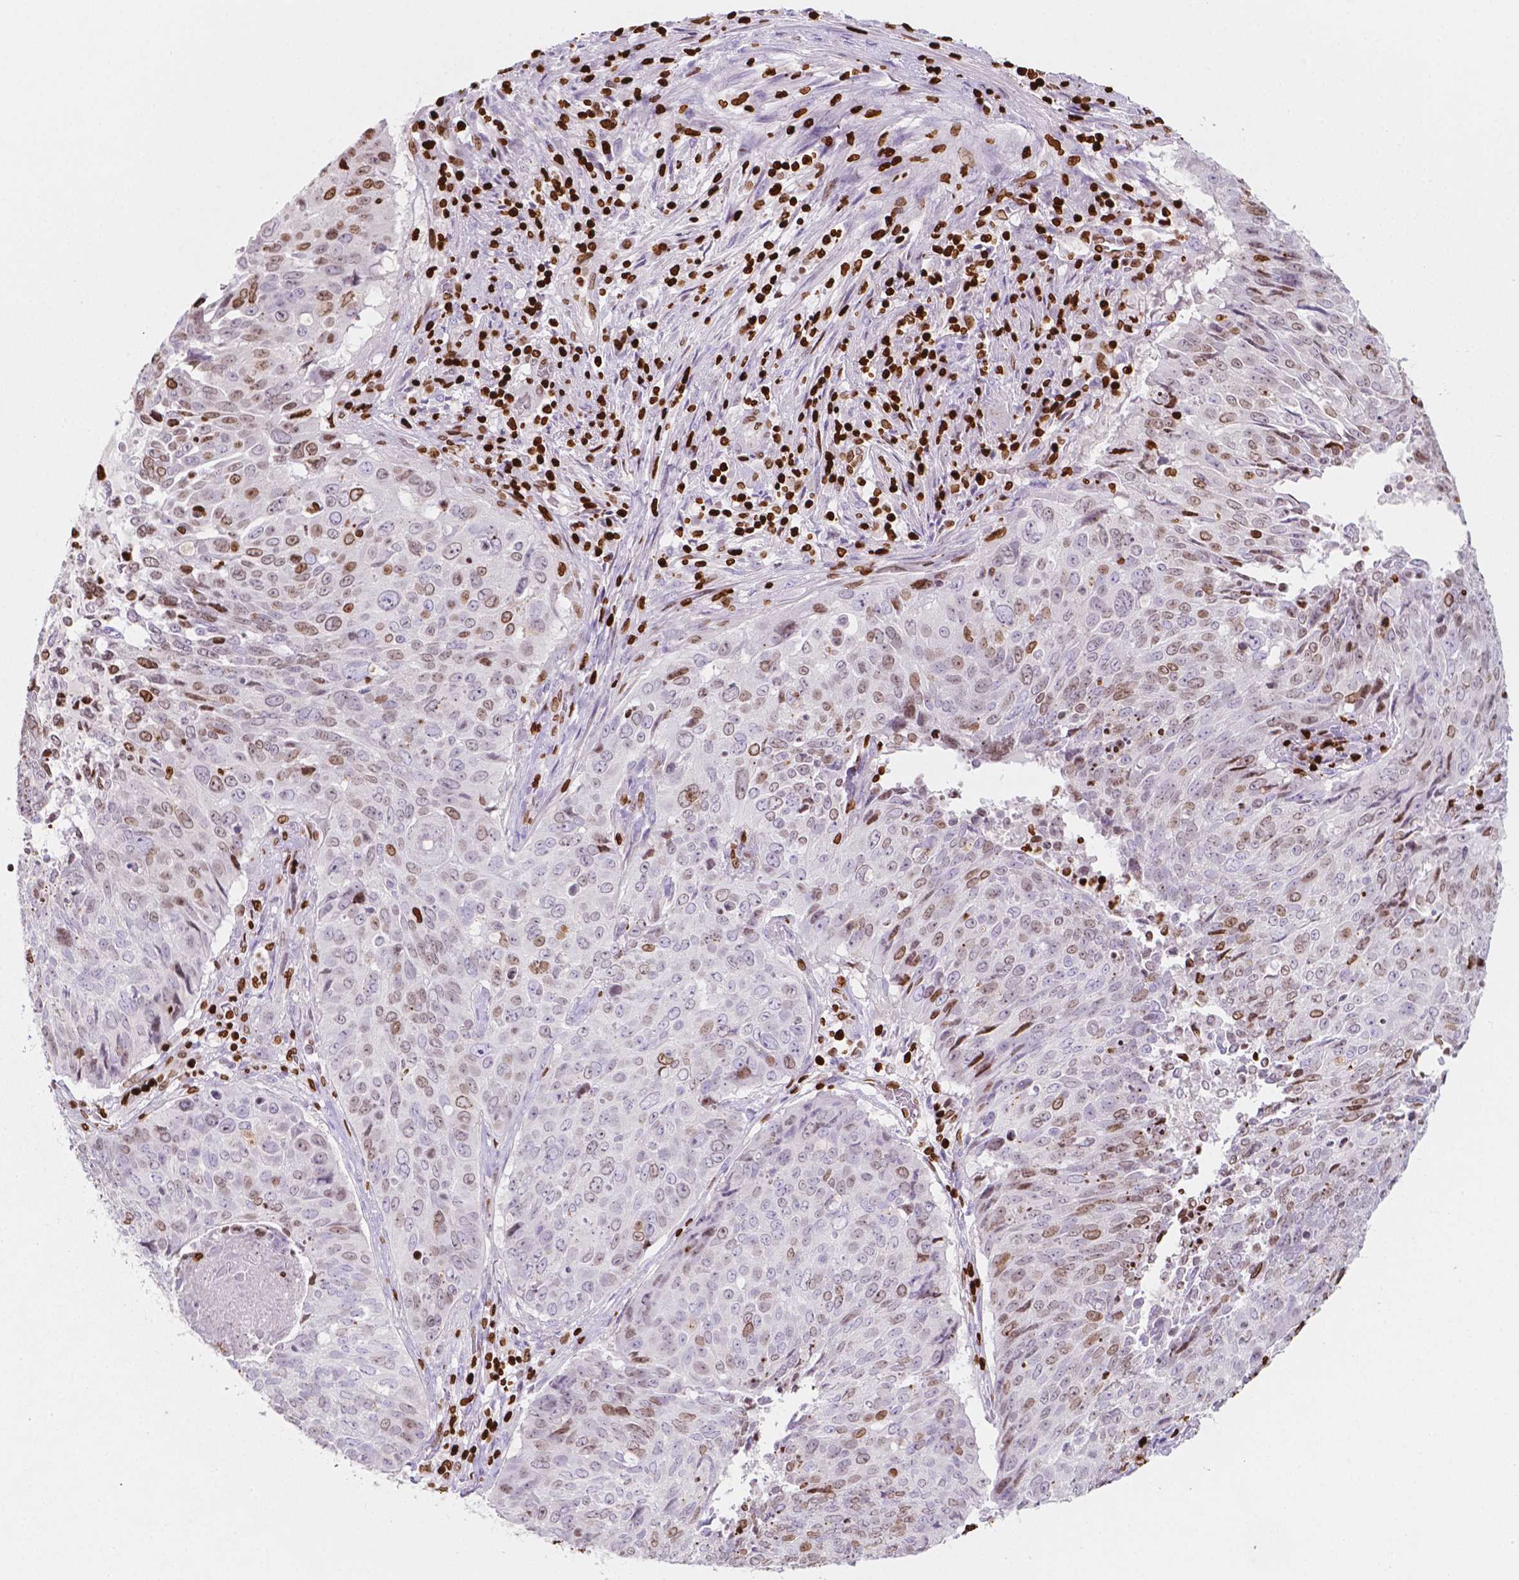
{"staining": {"intensity": "moderate", "quantity": "<25%", "location": "nuclear"}, "tissue": "lung cancer", "cell_type": "Tumor cells", "image_type": "cancer", "snomed": [{"axis": "morphology", "description": "Normal tissue, NOS"}, {"axis": "morphology", "description": "Squamous cell carcinoma, NOS"}, {"axis": "topography", "description": "Bronchus"}, {"axis": "topography", "description": "Lung"}], "caption": "Immunohistochemistry (IHC) (DAB (3,3'-diaminobenzidine)) staining of human lung cancer (squamous cell carcinoma) demonstrates moderate nuclear protein staining in approximately <25% of tumor cells.", "gene": "CBY3", "patient": {"sex": "male", "age": 64}}